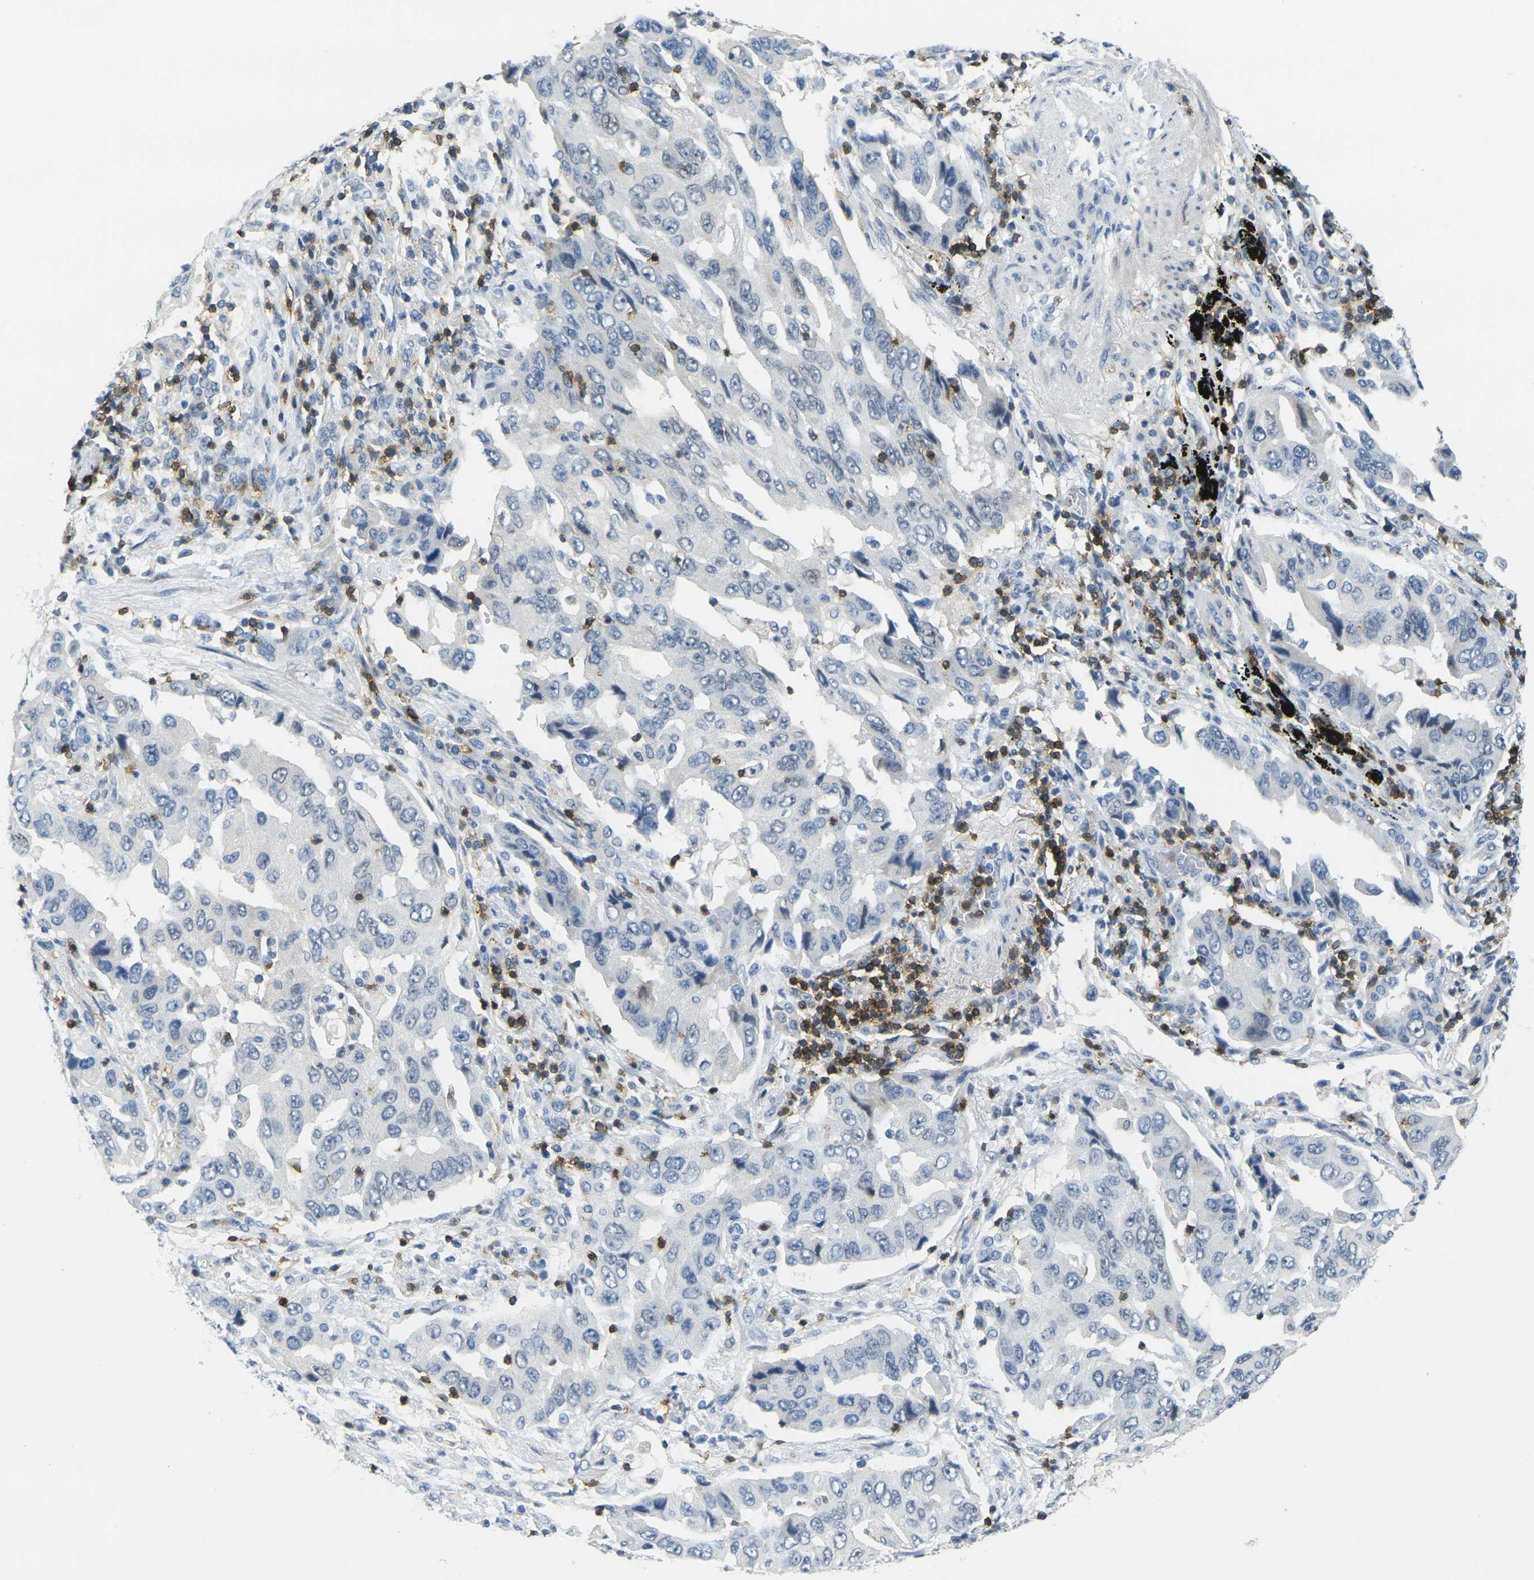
{"staining": {"intensity": "negative", "quantity": "none", "location": "none"}, "tissue": "lung cancer", "cell_type": "Tumor cells", "image_type": "cancer", "snomed": [{"axis": "morphology", "description": "Adenocarcinoma, NOS"}, {"axis": "topography", "description": "Lung"}], "caption": "An image of human lung cancer (adenocarcinoma) is negative for staining in tumor cells.", "gene": "CD3D", "patient": {"sex": "female", "age": 65}}